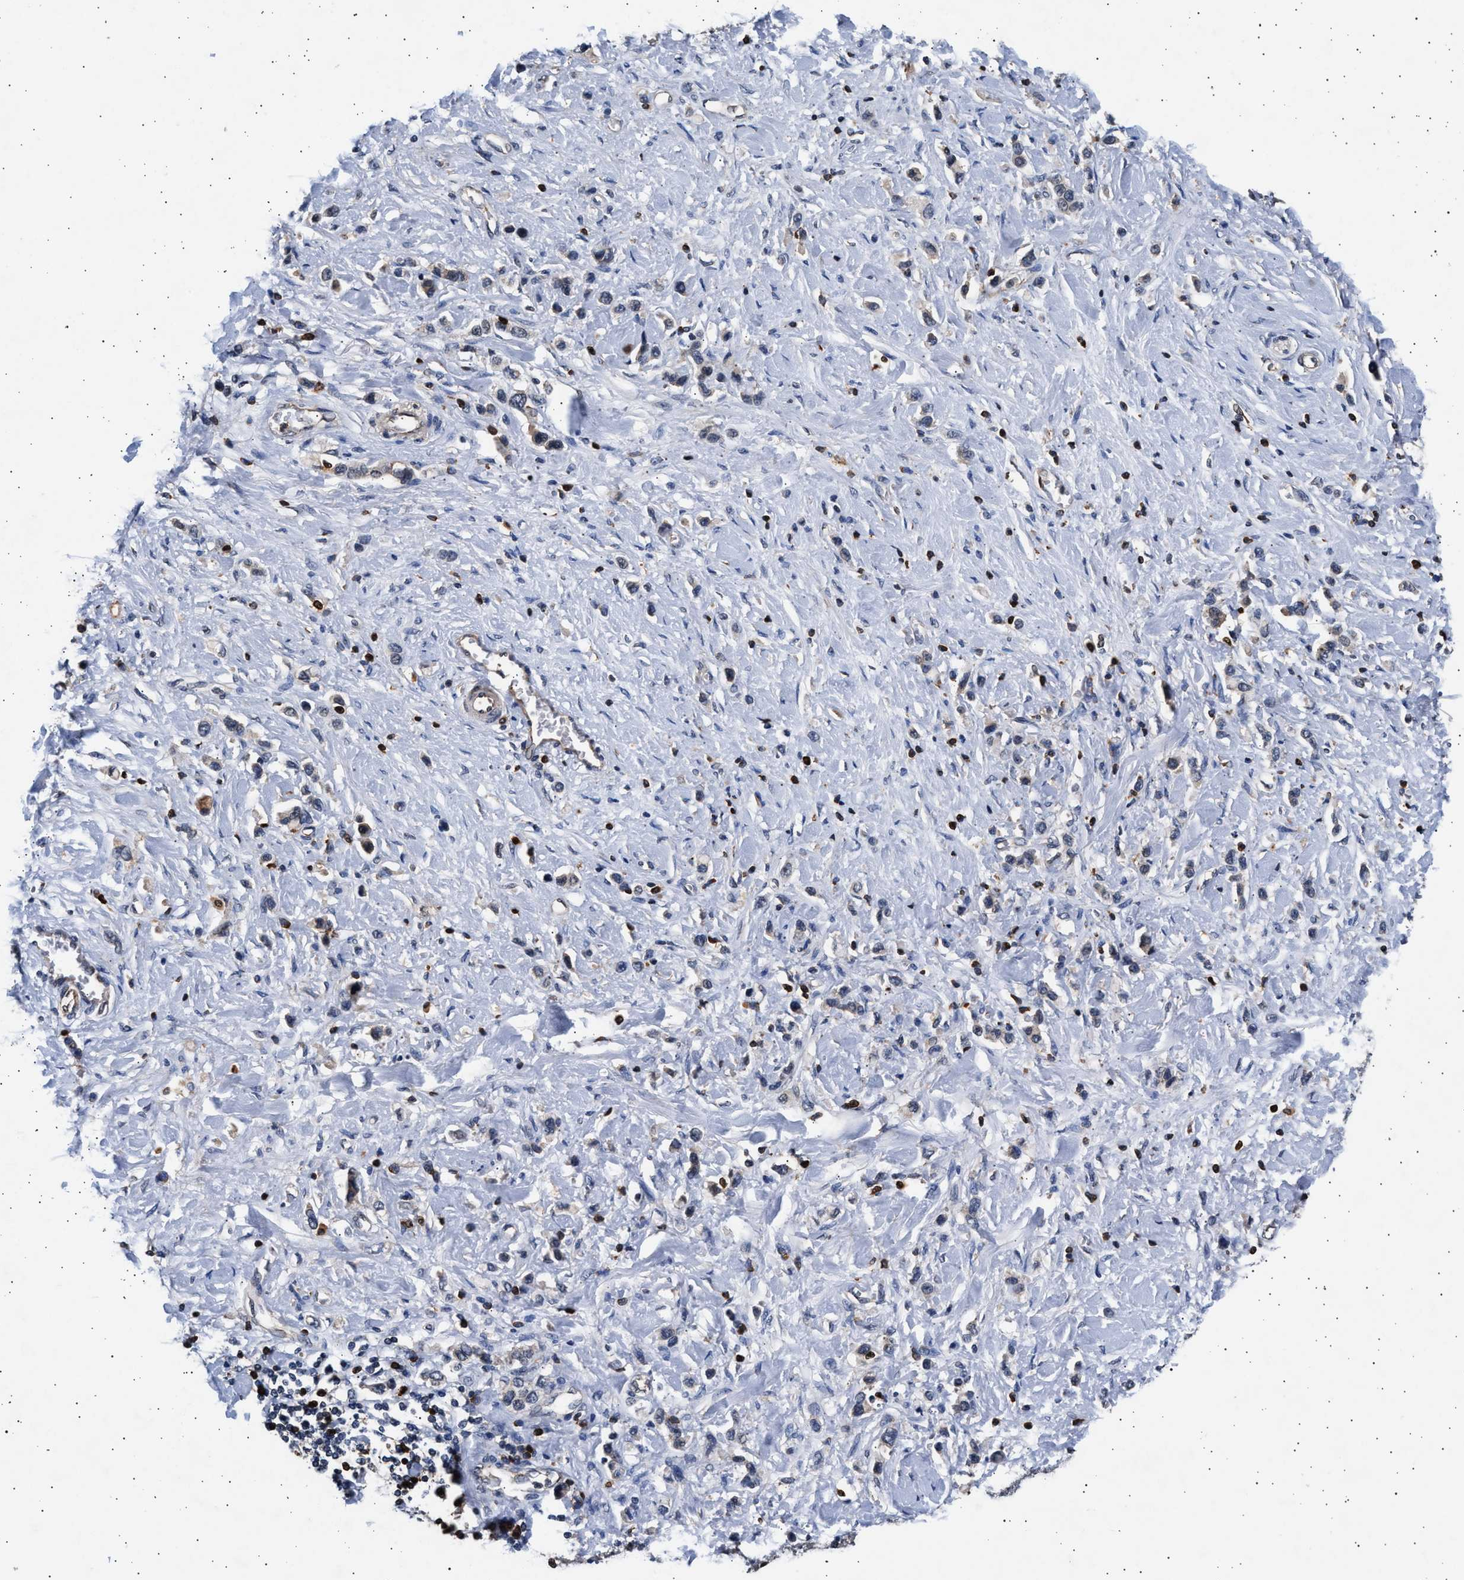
{"staining": {"intensity": "weak", "quantity": "<25%", "location": "cytoplasmic/membranous"}, "tissue": "stomach cancer", "cell_type": "Tumor cells", "image_type": "cancer", "snomed": [{"axis": "morphology", "description": "Normal tissue, NOS"}, {"axis": "morphology", "description": "Adenocarcinoma, NOS"}, {"axis": "topography", "description": "Stomach, upper"}, {"axis": "topography", "description": "Stomach"}], "caption": "DAB immunohistochemical staining of human stomach cancer (adenocarcinoma) demonstrates no significant staining in tumor cells. (Immunohistochemistry (ihc), brightfield microscopy, high magnification).", "gene": "GRAP2", "patient": {"sex": "female", "age": 65}}